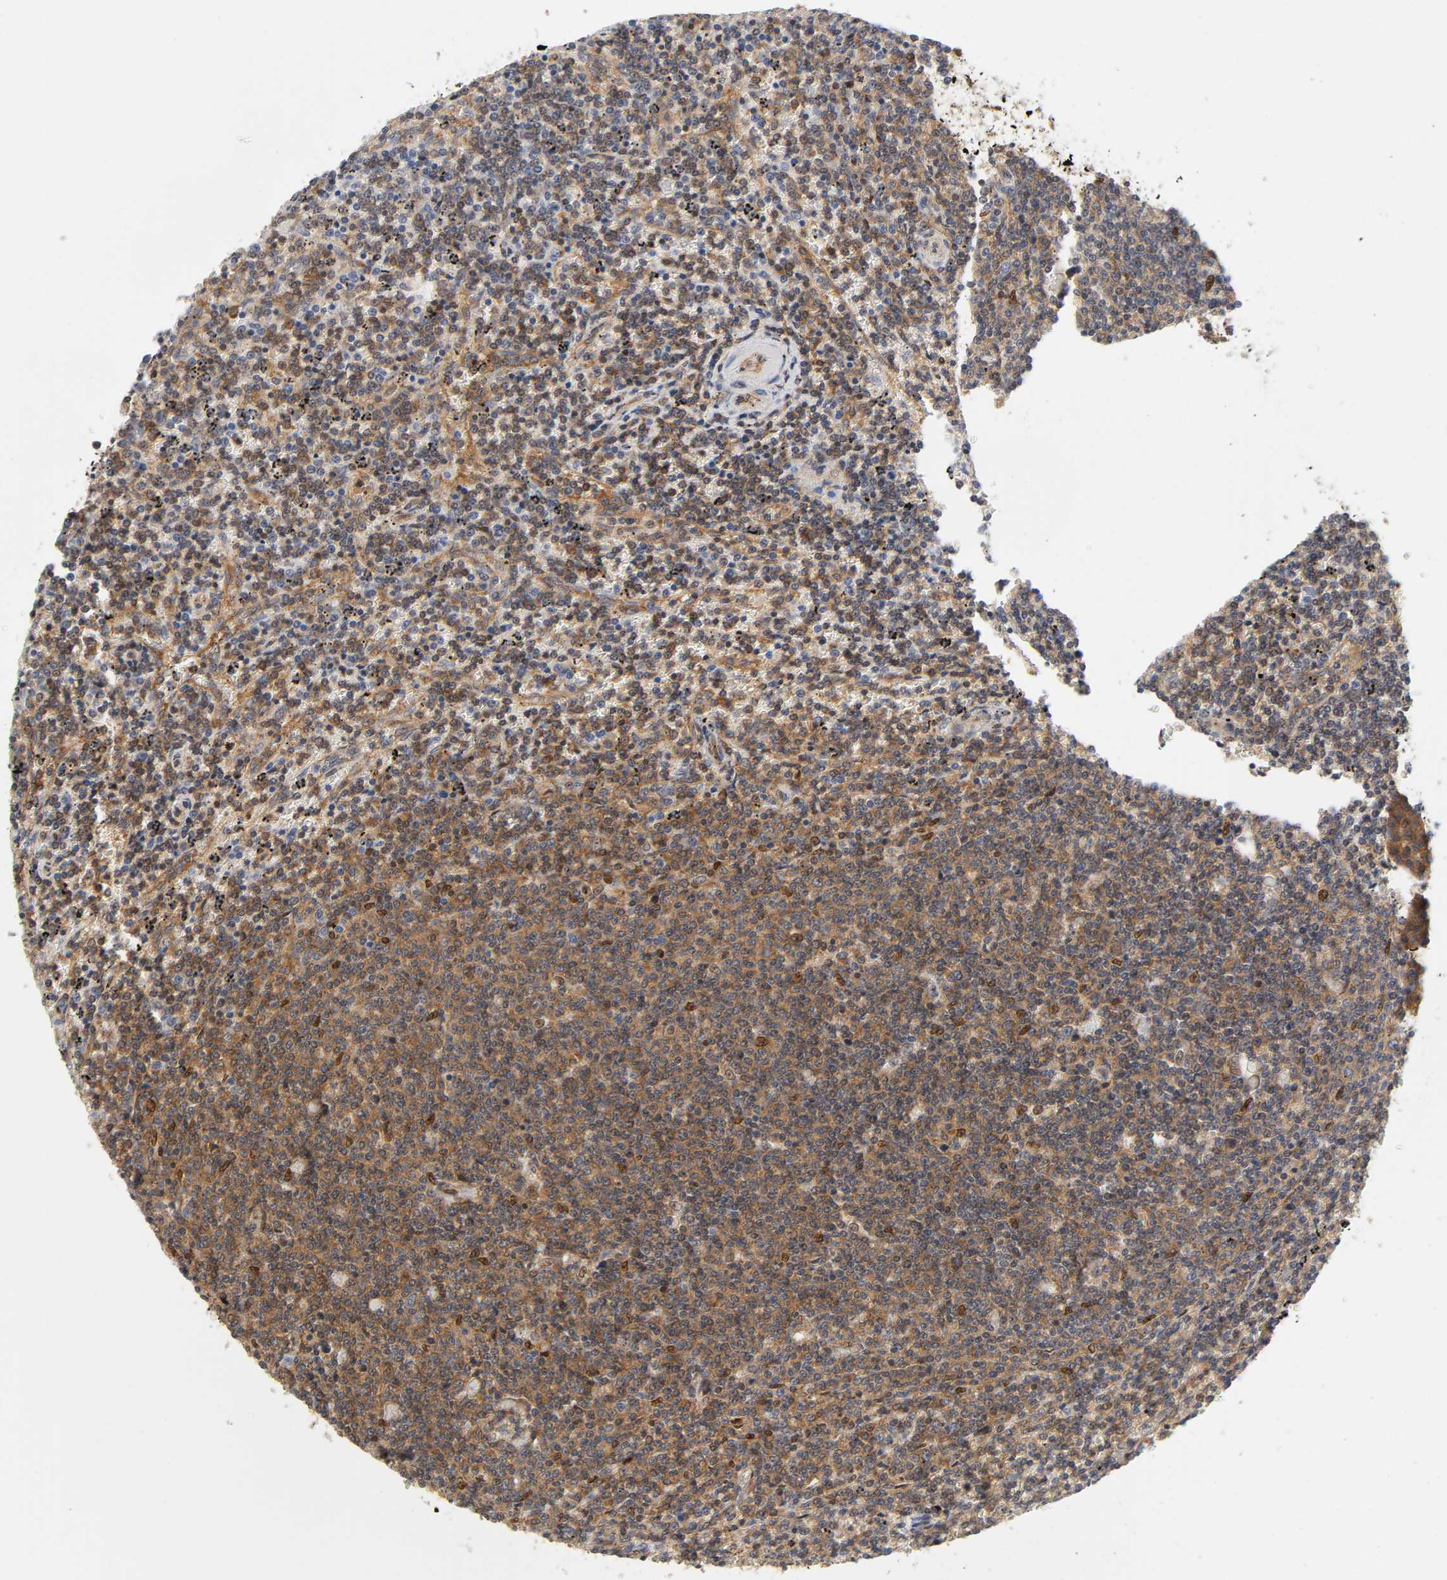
{"staining": {"intensity": "moderate", "quantity": ">75%", "location": "cytoplasmic/membranous,nuclear"}, "tissue": "lymphoma", "cell_type": "Tumor cells", "image_type": "cancer", "snomed": [{"axis": "morphology", "description": "Malignant lymphoma, non-Hodgkin's type, Low grade"}, {"axis": "topography", "description": "Spleen"}], "caption": "Lymphoma was stained to show a protein in brown. There is medium levels of moderate cytoplasmic/membranous and nuclear positivity in approximately >75% of tumor cells.", "gene": "PAFAH1B1", "patient": {"sex": "female", "age": 50}}